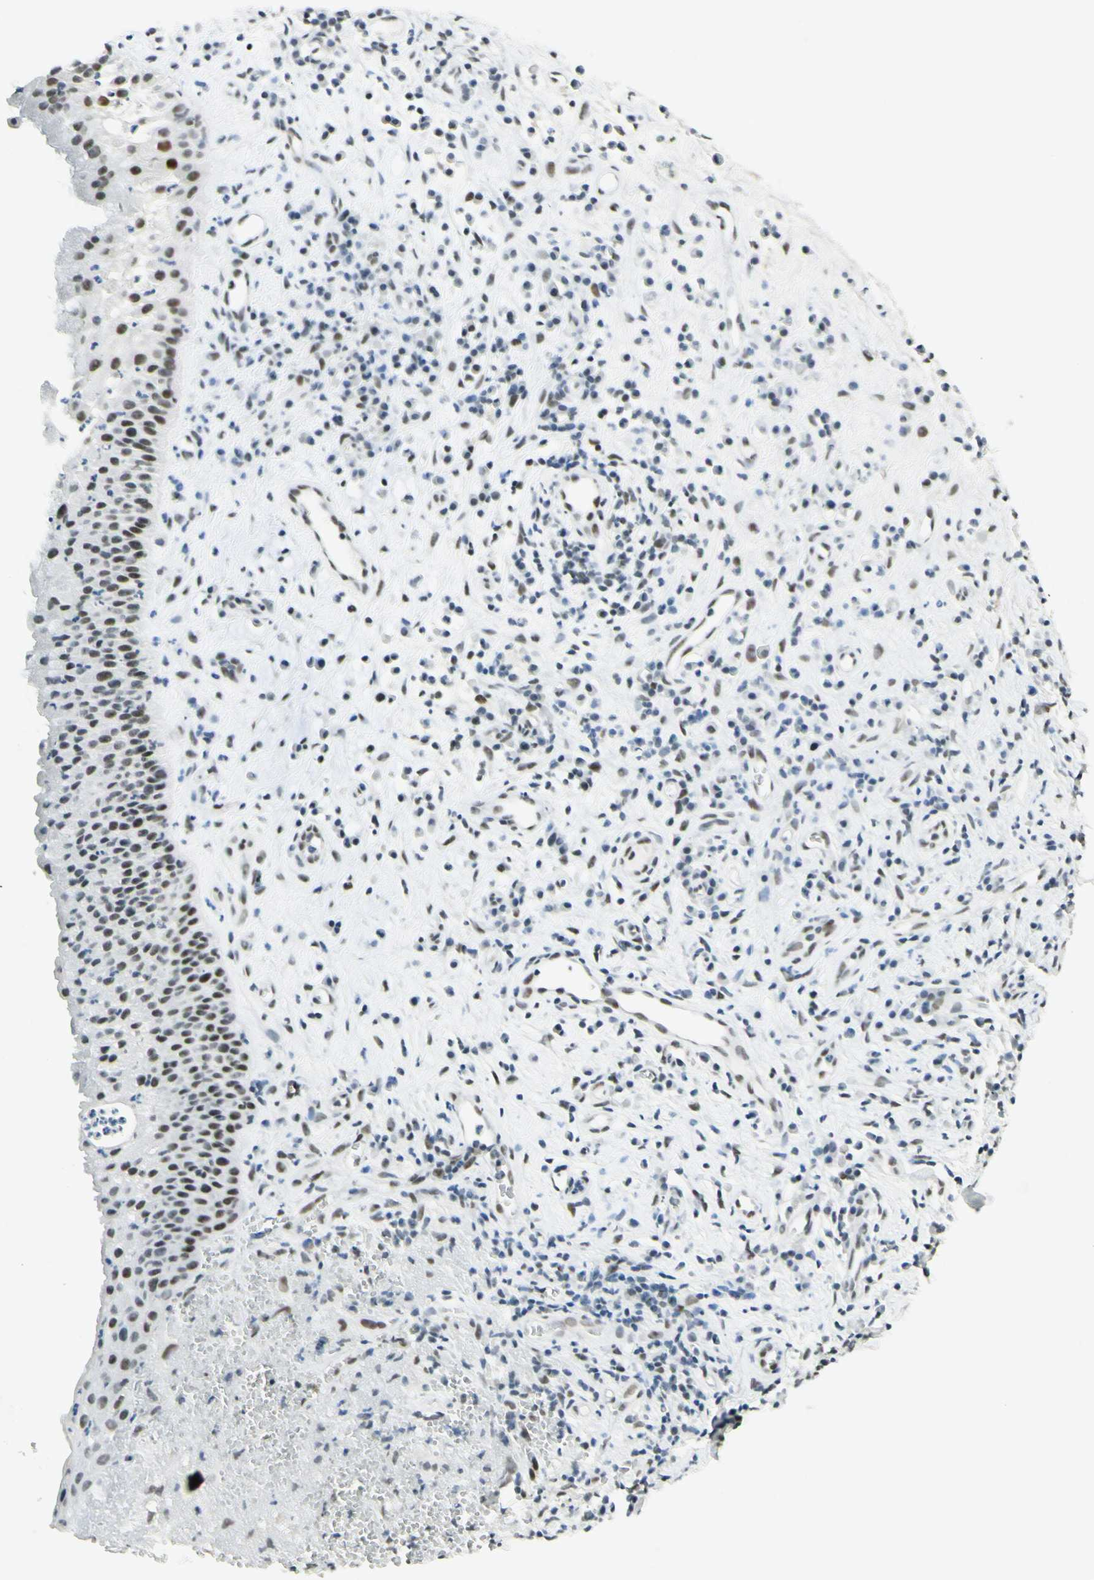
{"staining": {"intensity": "moderate", "quantity": ">75%", "location": "nuclear"}, "tissue": "nasopharynx", "cell_type": "Respiratory epithelial cells", "image_type": "normal", "snomed": [{"axis": "morphology", "description": "Normal tissue, NOS"}, {"axis": "topography", "description": "Nasopharynx"}], "caption": "Immunohistochemical staining of benign nasopharynx reveals medium levels of moderate nuclear expression in about >75% of respiratory epithelial cells.", "gene": "PMS2", "patient": {"sex": "female", "age": 51}}